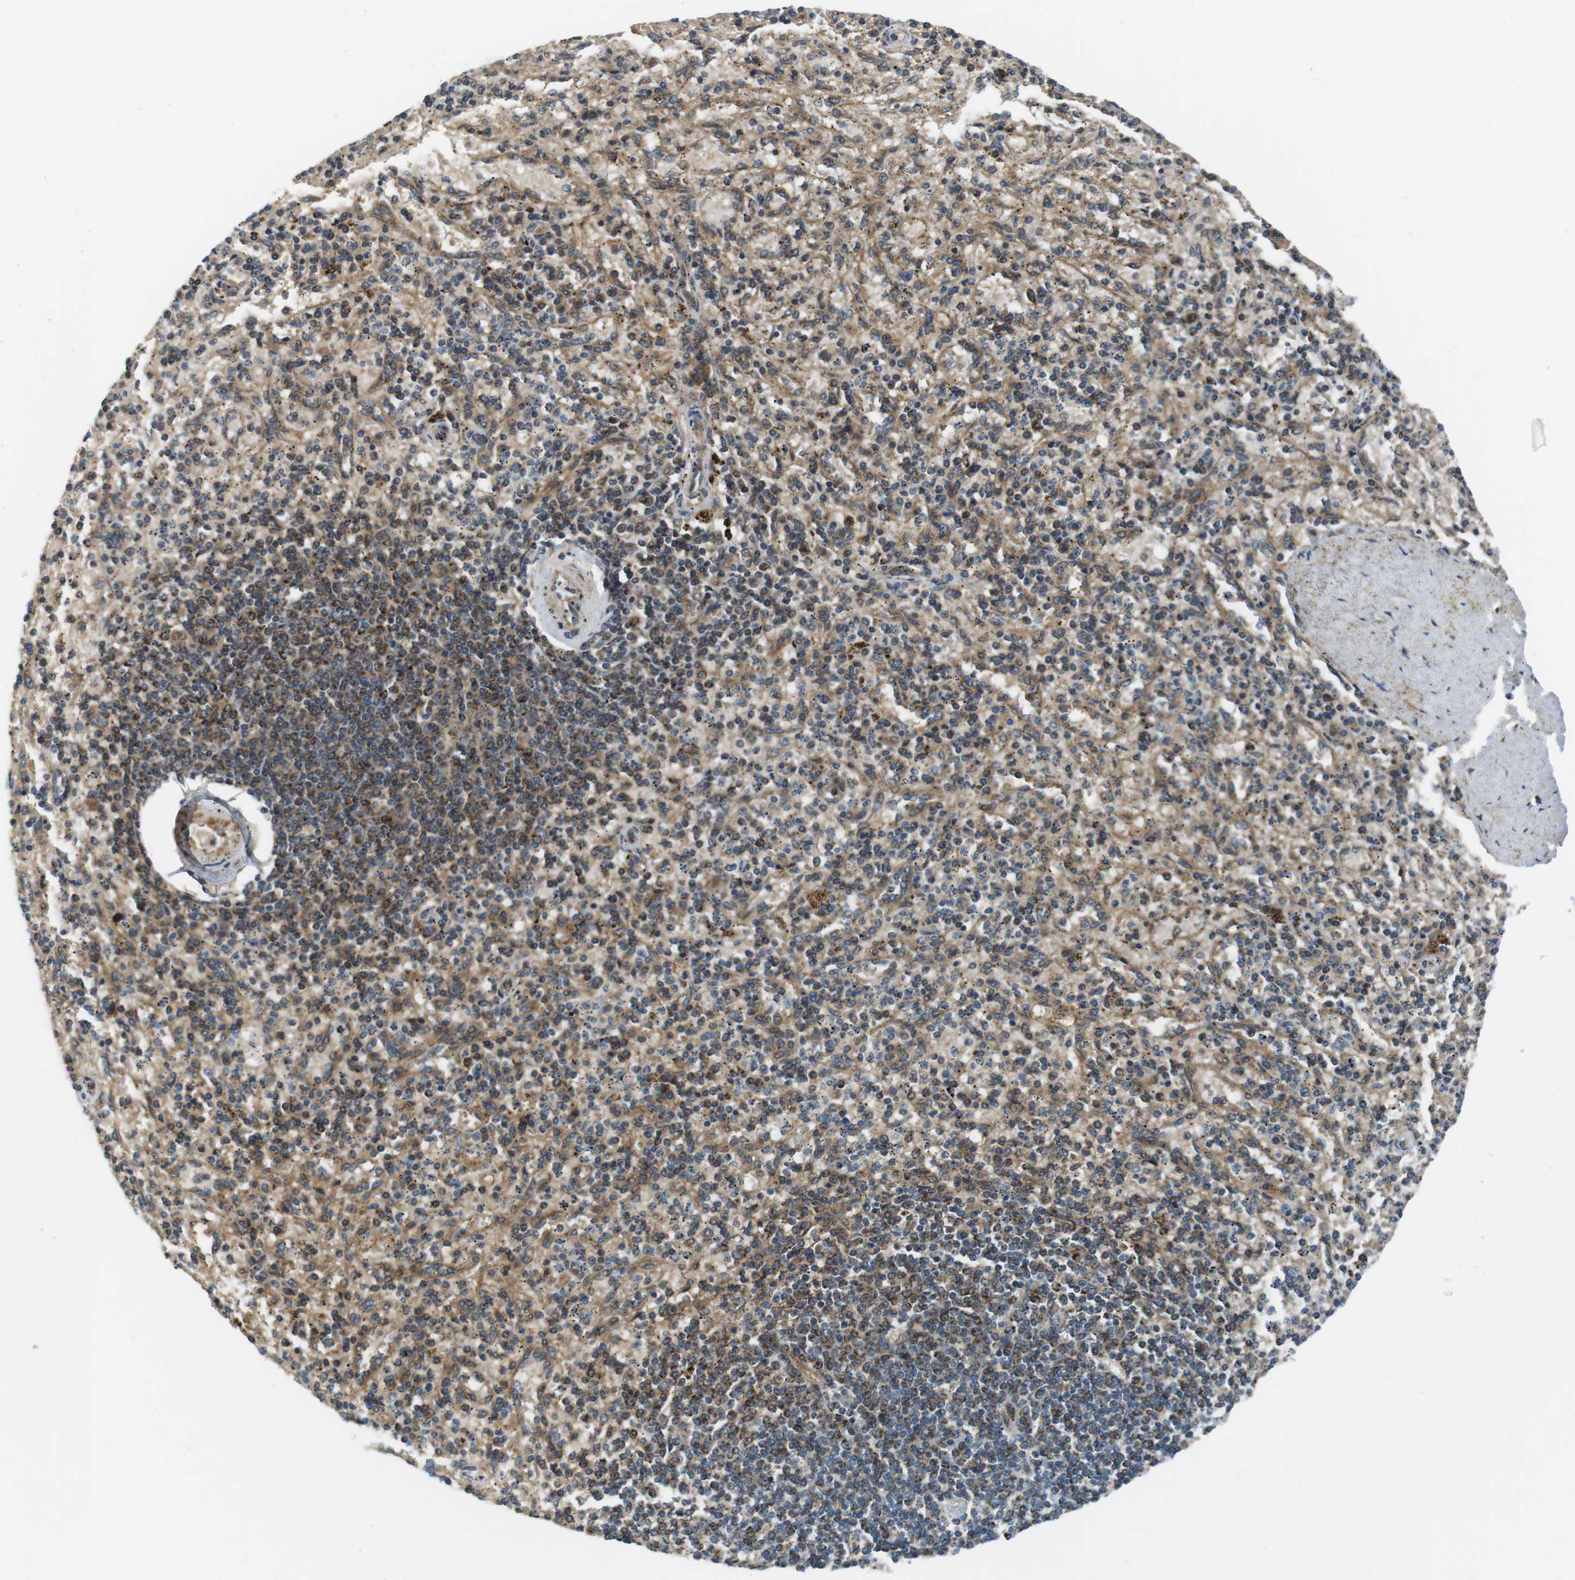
{"staining": {"intensity": "weak", "quantity": ">75%", "location": "cytoplasmic/membranous"}, "tissue": "spleen", "cell_type": "Cells in red pulp", "image_type": "normal", "snomed": [{"axis": "morphology", "description": "Normal tissue, NOS"}, {"axis": "topography", "description": "Spleen"}], "caption": "Approximately >75% of cells in red pulp in unremarkable spleen demonstrate weak cytoplasmic/membranous protein expression as visualized by brown immunohistochemical staining.", "gene": "IFFO2", "patient": {"sex": "female", "age": 43}}